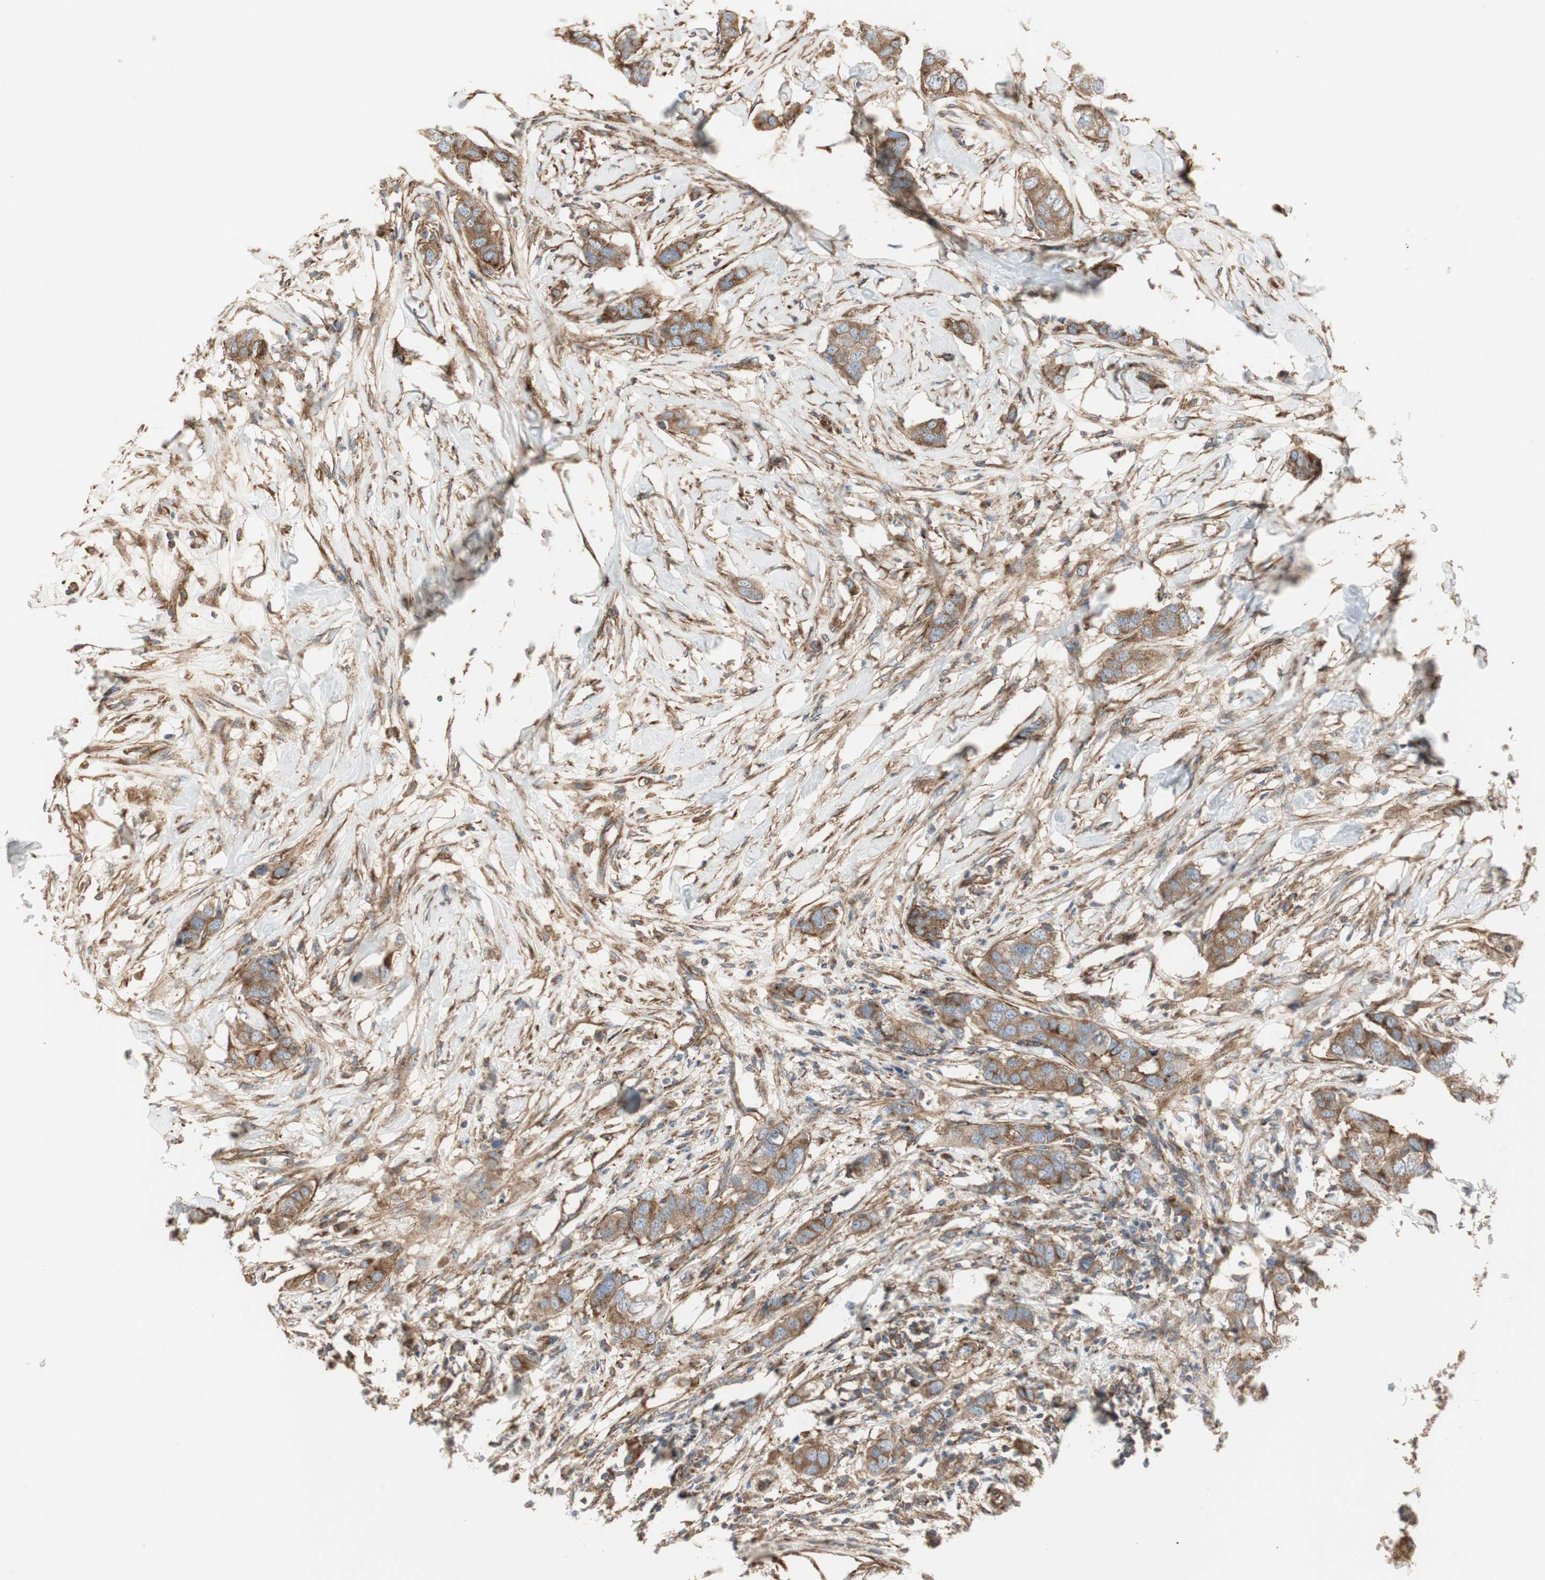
{"staining": {"intensity": "moderate", "quantity": ">75%", "location": "cytoplasmic/membranous"}, "tissue": "breast cancer", "cell_type": "Tumor cells", "image_type": "cancer", "snomed": [{"axis": "morphology", "description": "Duct carcinoma"}, {"axis": "topography", "description": "Breast"}], "caption": "Immunohistochemical staining of breast cancer displays medium levels of moderate cytoplasmic/membranous protein positivity in approximately >75% of tumor cells.", "gene": "H6PD", "patient": {"sex": "female", "age": 50}}